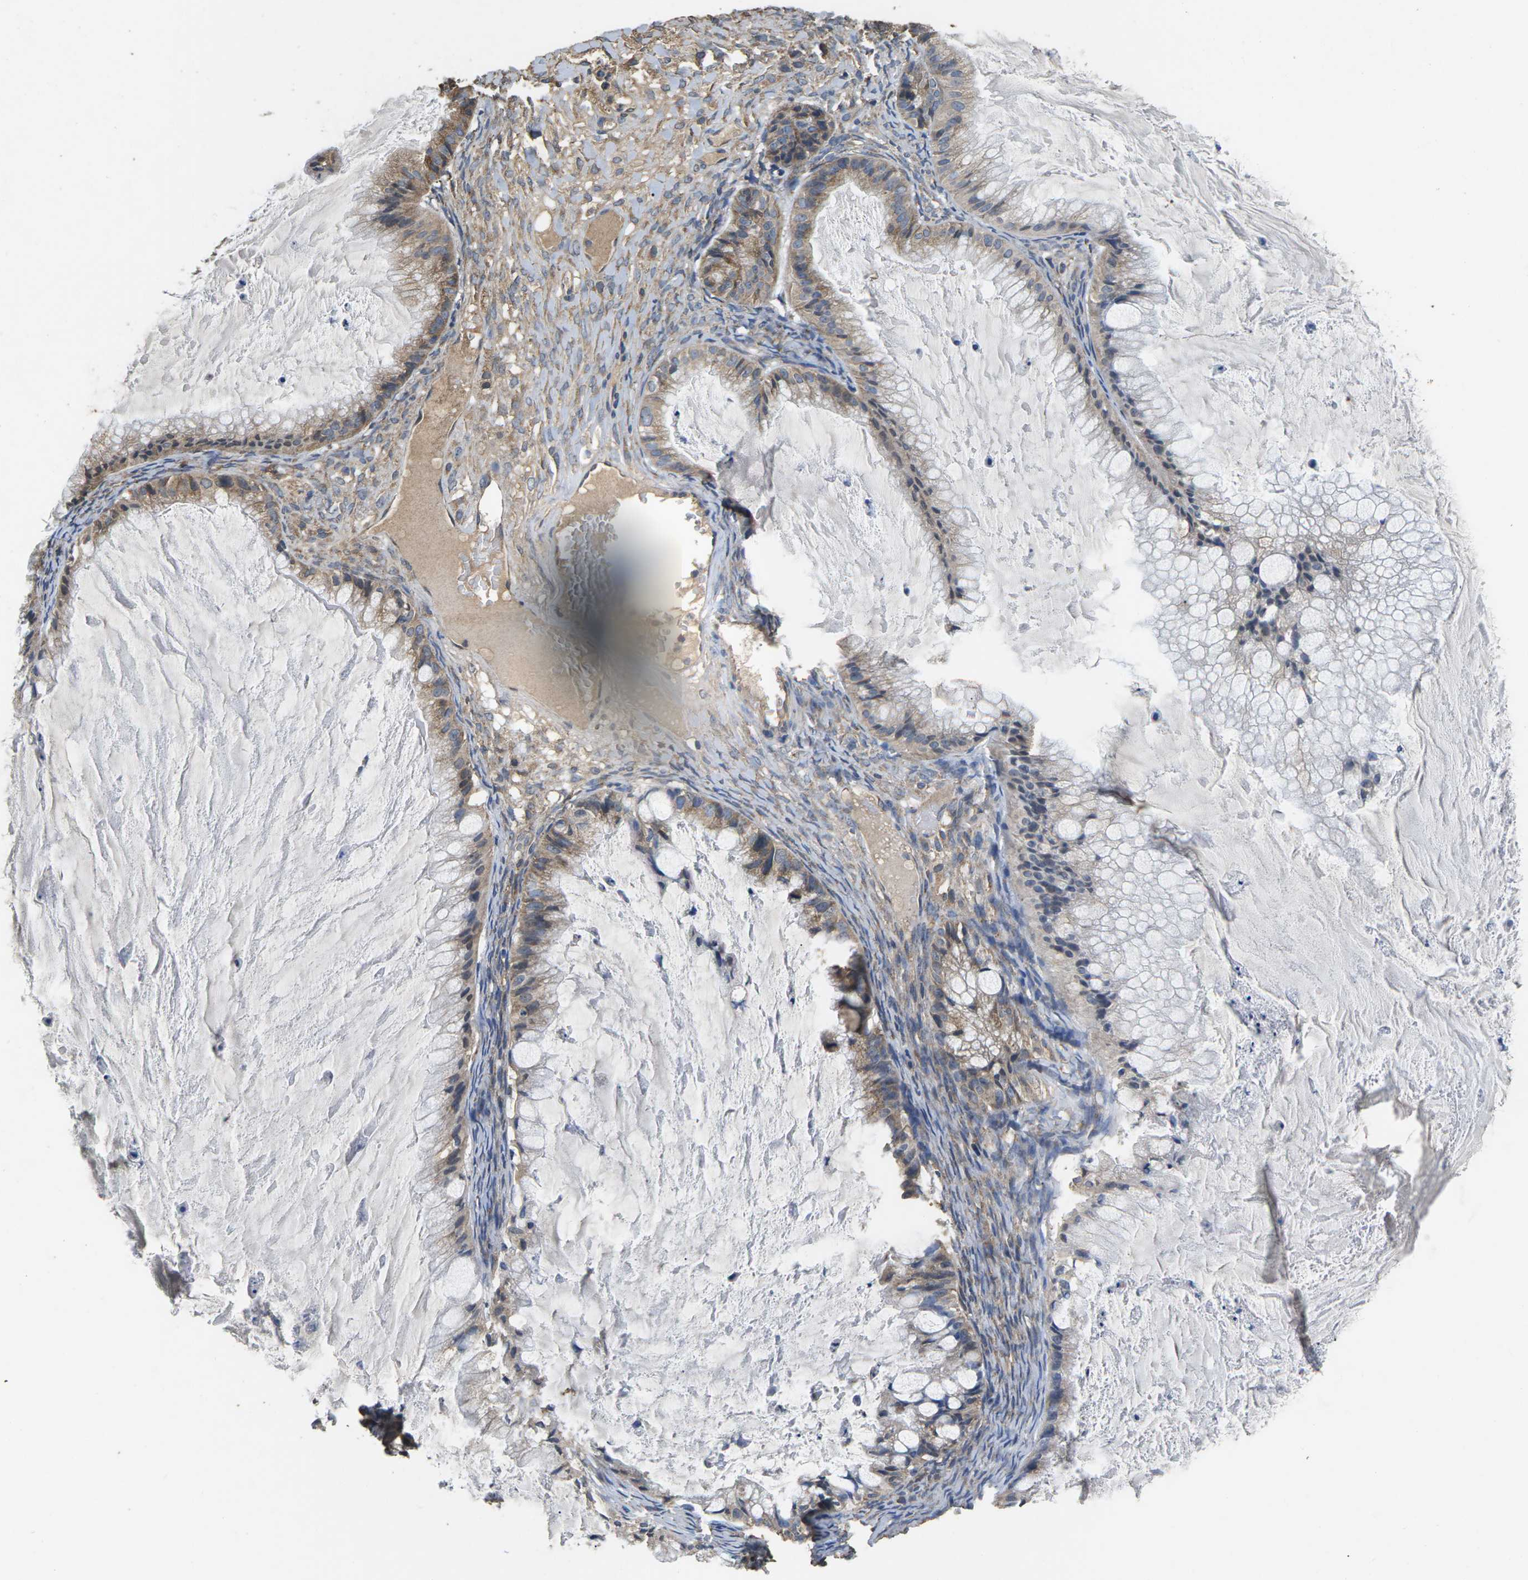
{"staining": {"intensity": "weak", "quantity": "25%-75%", "location": "cytoplasmic/membranous"}, "tissue": "ovarian cancer", "cell_type": "Tumor cells", "image_type": "cancer", "snomed": [{"axis": "morphology", "description": "Cystadenocarcinoma, mucinous, NOS"}, {"axis": "topography", "description": "Ovary"}], "caption": "This photomicrograph displays IHC staining of human ovarian mucinous cystadenocarcinoma, with low weak cytoplasmic/membranous expression in about 25%-75% of tumor cells.", "gene": "B4GAT1", "patient": {"sex": "female", "age": 57}}